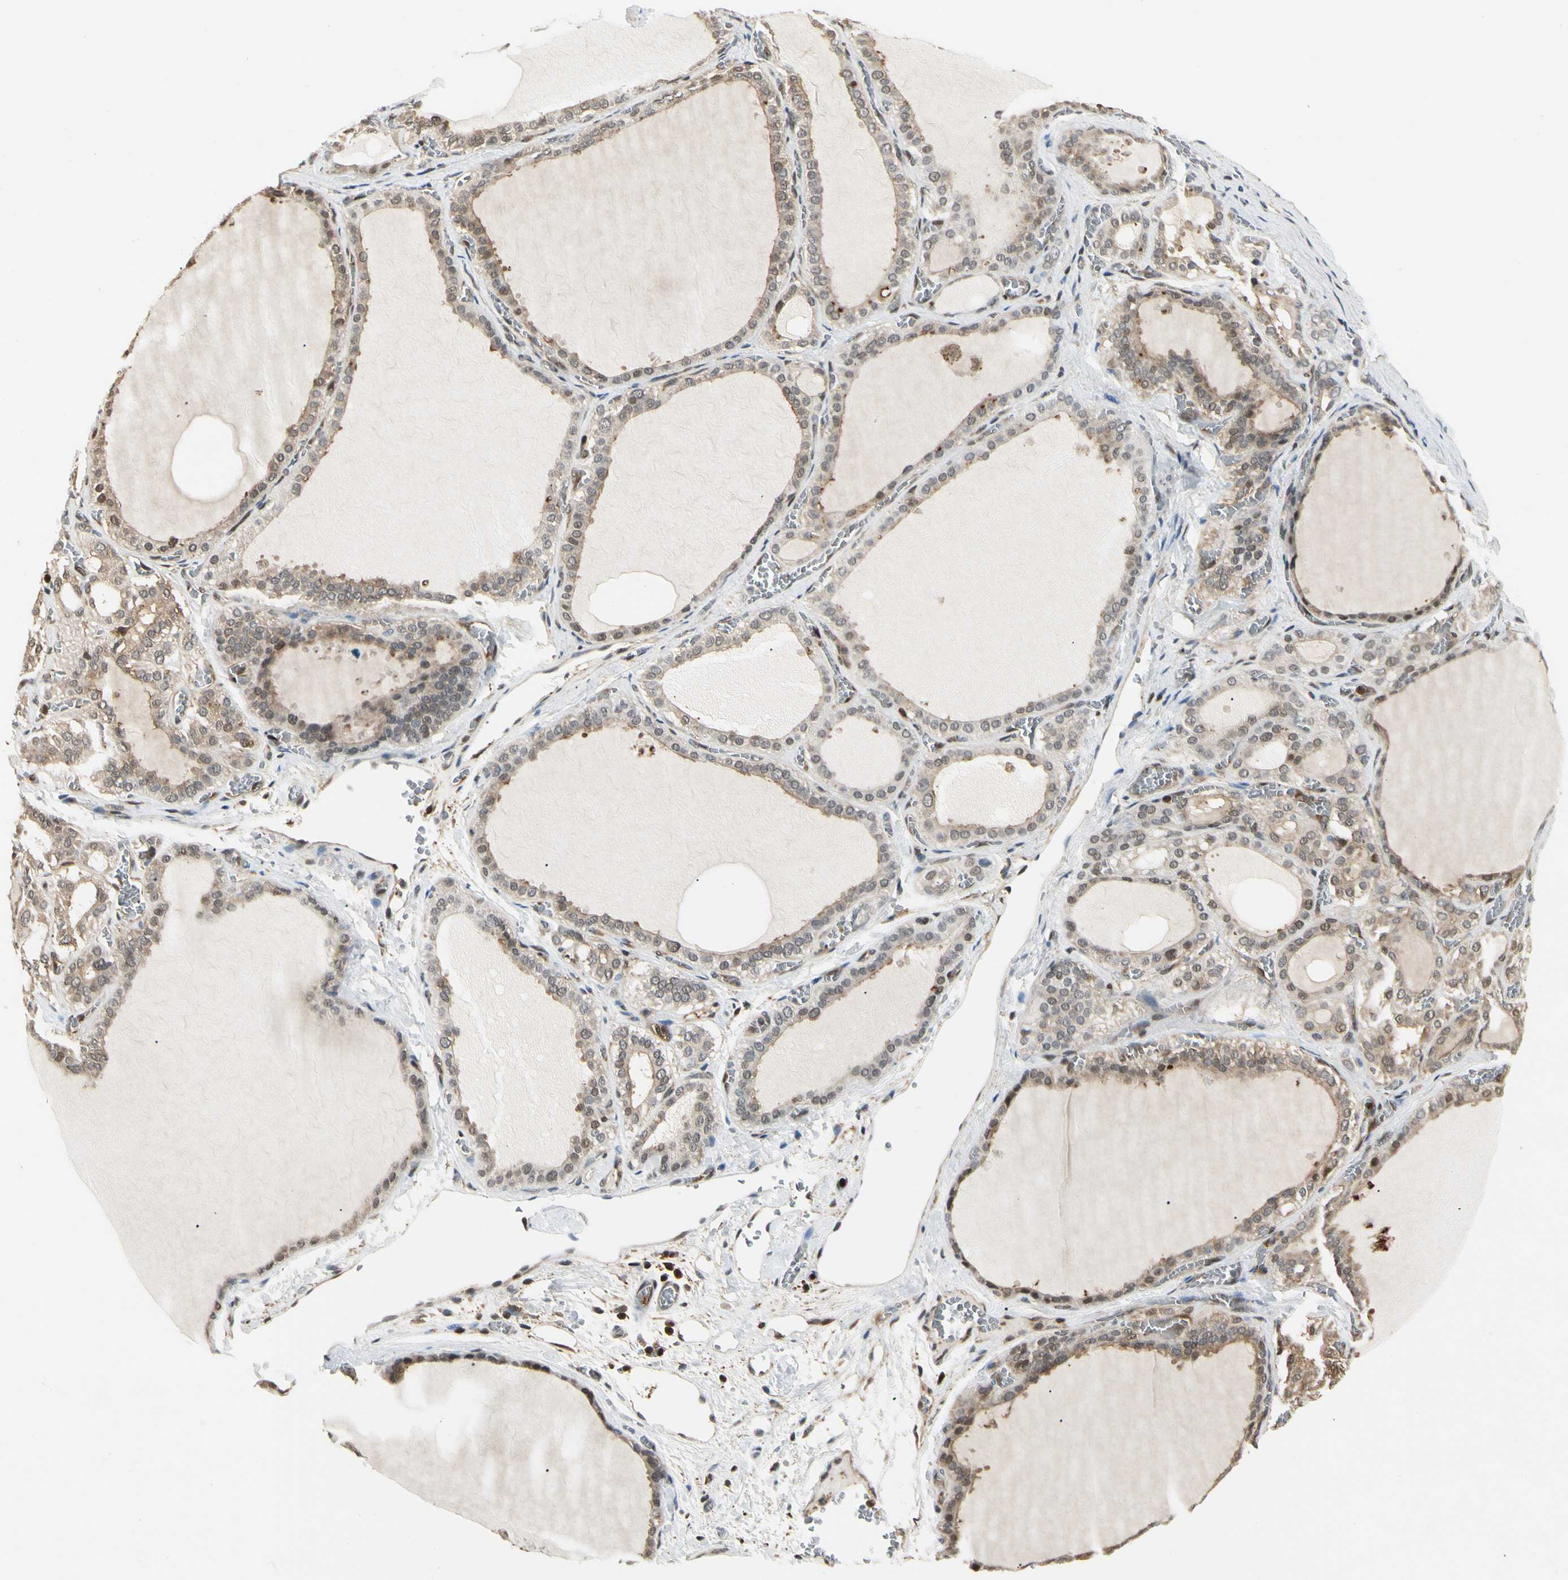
{"staining": {"intensity": "moderate", "quantity": ">75%", "location": "cytoplasmic/membranous"}, "tissue": "thyroid gland", "cell_type": "Glandular cells", "image_type": "normal", "snomed": [{"axis": "morphology", "description": "Normal tissue, NOS"}, {"axis": "topography", "description": "Thyroid gland"}], "caption": "Unremarkable thyroid gland reveals moderate cytoplasmic/membranous expression in about >75% of glandular cells, visualized by immunohistochemistry.", "gene": "YWHAB", "patient": {"sex": "female", "age": 55}}